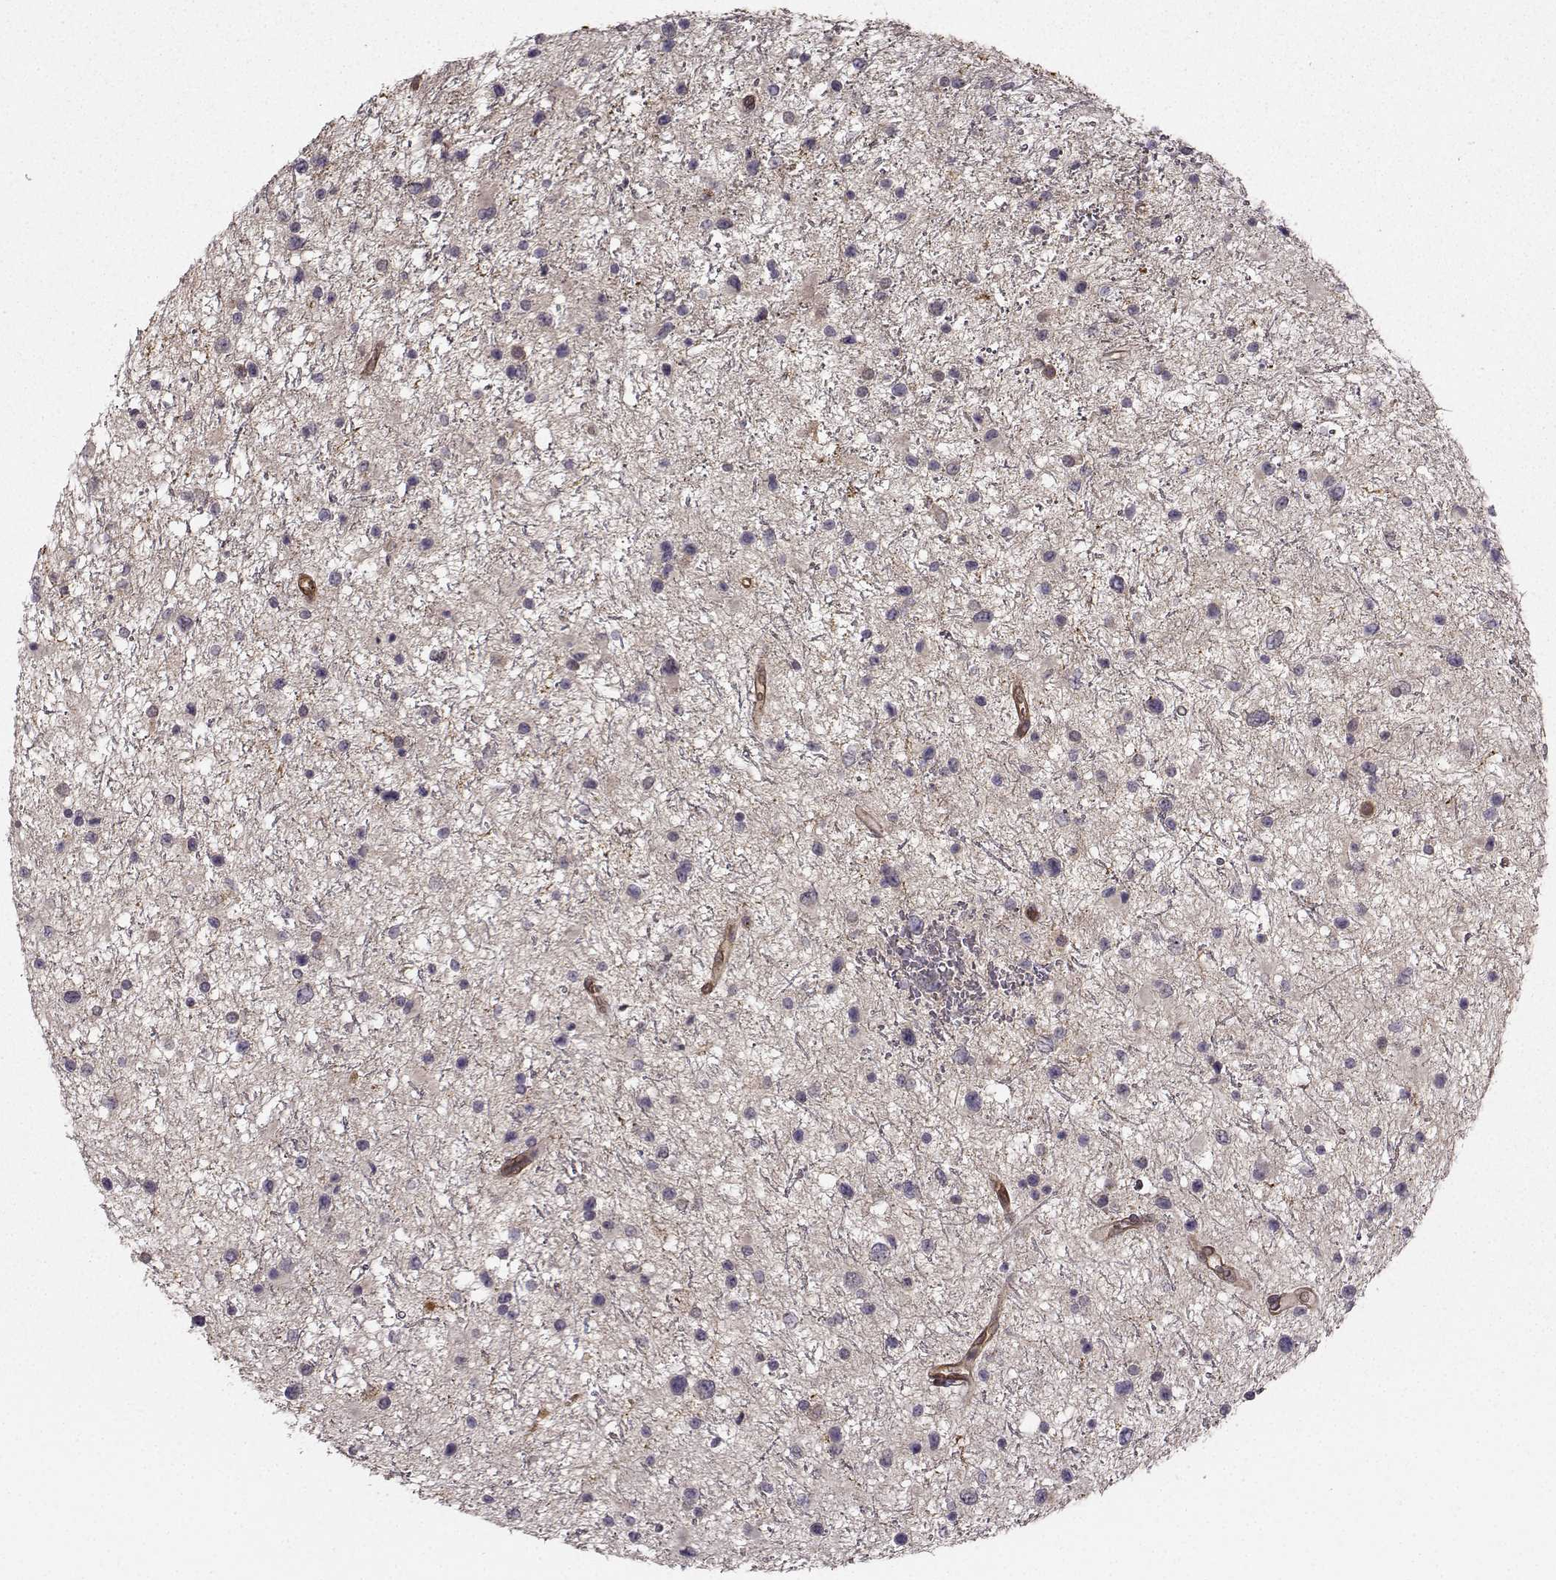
{"staining": {"intensity": "negative", "quantity": "none", "location": "none"}, "tissue": "glioma", "cell_type": "Tumor cells", "image_type": "cancer", "snomed": [{"axis": "morphology", "description": "Glioma, malignant, Low grade"}, {"axis": "topography", "description": "Brain"}], "caption": "Immunohistochemistry (IHC) image of neoplastic tissue: malignant low-grade glioma stained with DAB shows no significant protein expression in tumor cells. (IHC, brightfield microscopy, high magnification).", "gene": "NQO1", "patient": {"sex": "female", "age": 32}}